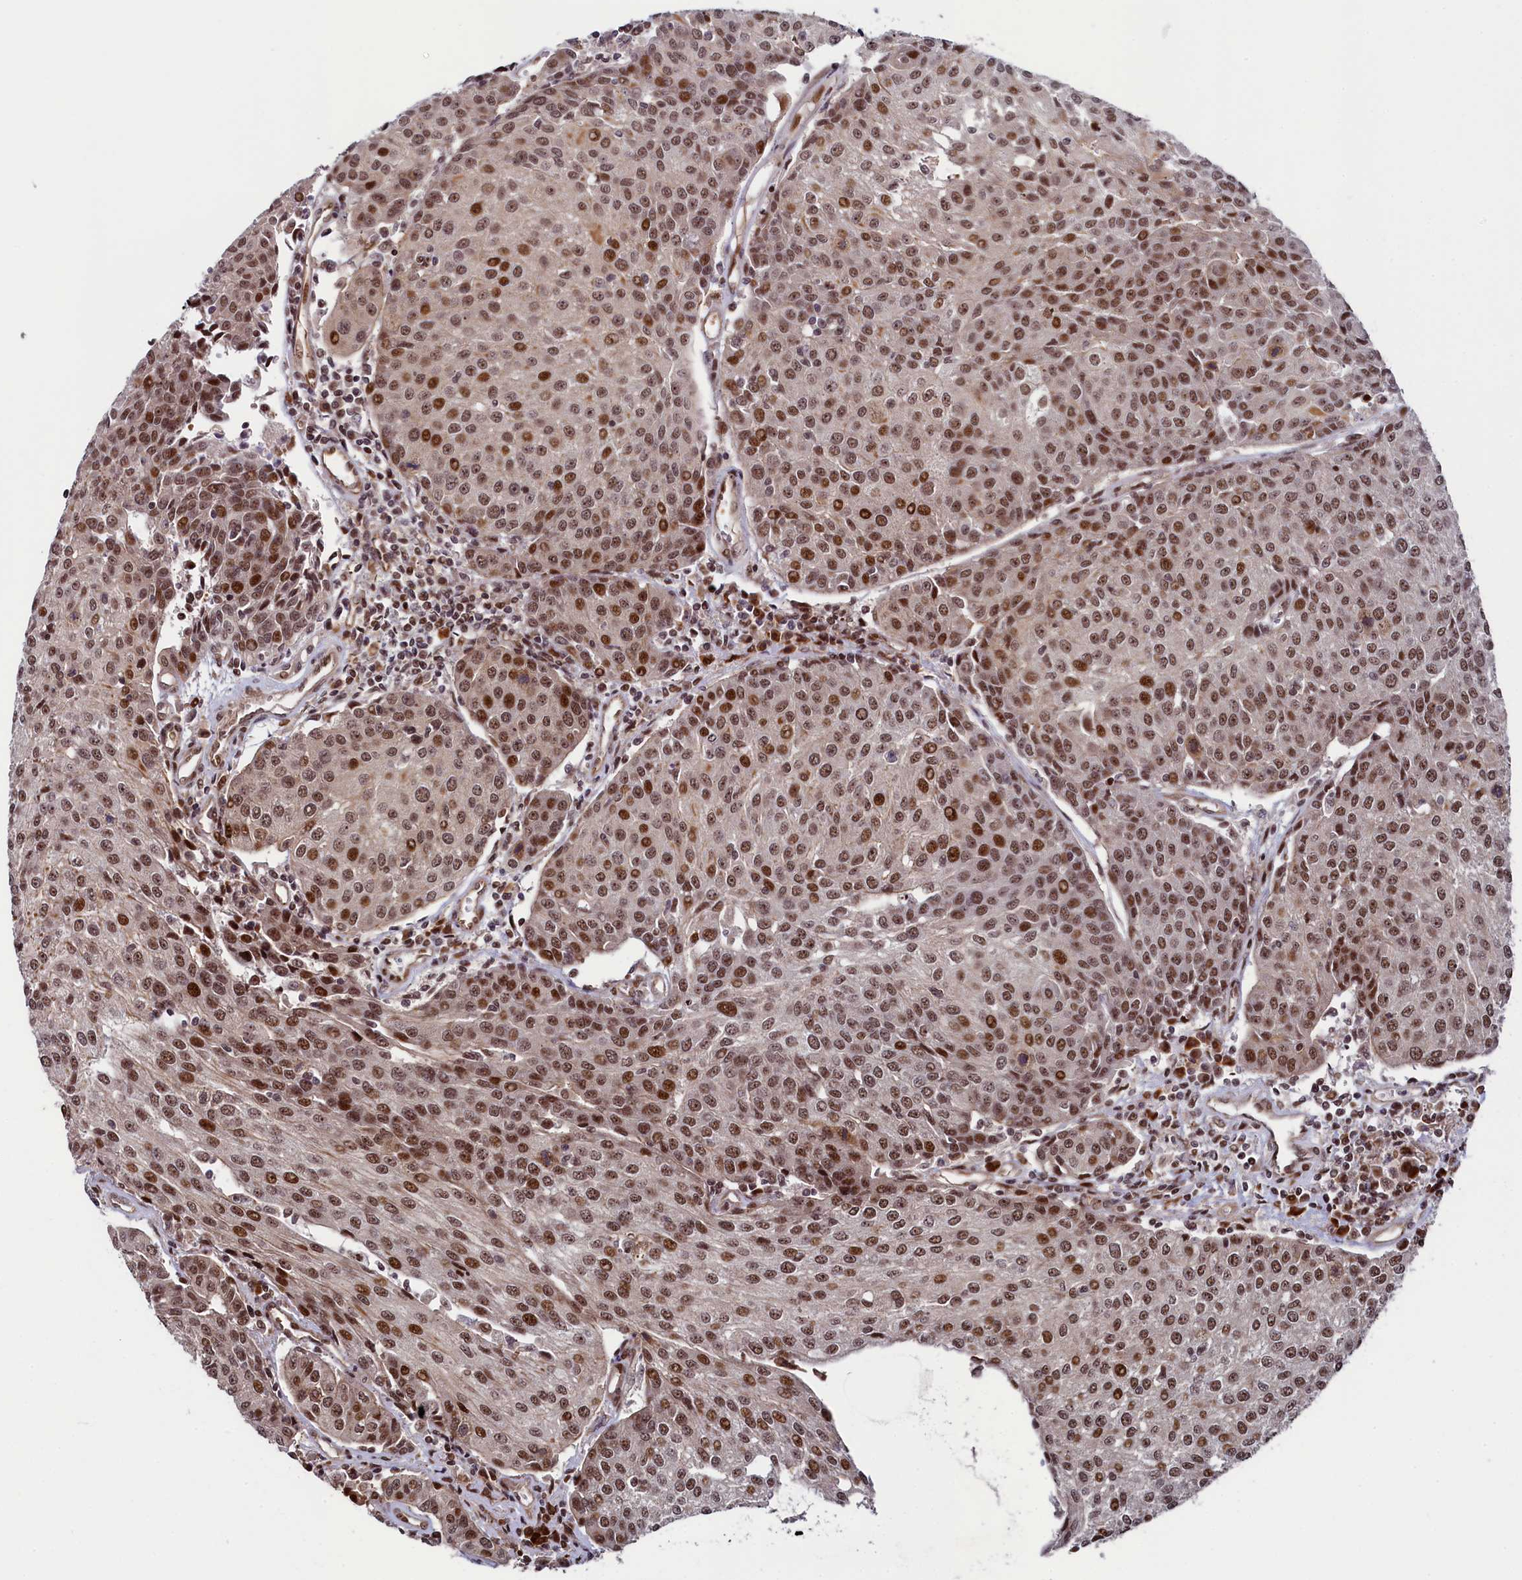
{"staining": {"intensity": "strong", "quantity": ">75%", "location": "nuclear"}, "tissue": "urothelial cancer", "cell_type": "Tumor cells", "image_type": "cancer", "snomed": [{"axis": "morphology", "description": "Urothelial carcinoma, High grade"}, {"axis": "topography", "description": "Urinary bladder"}], "caption": "Urothelial cancer stained with a brown dye shows strong nuclear positive staining in approximately >75% of tumor cells.", "gene": "LEO1", "patient": {"sex": "female", "age": 85}}